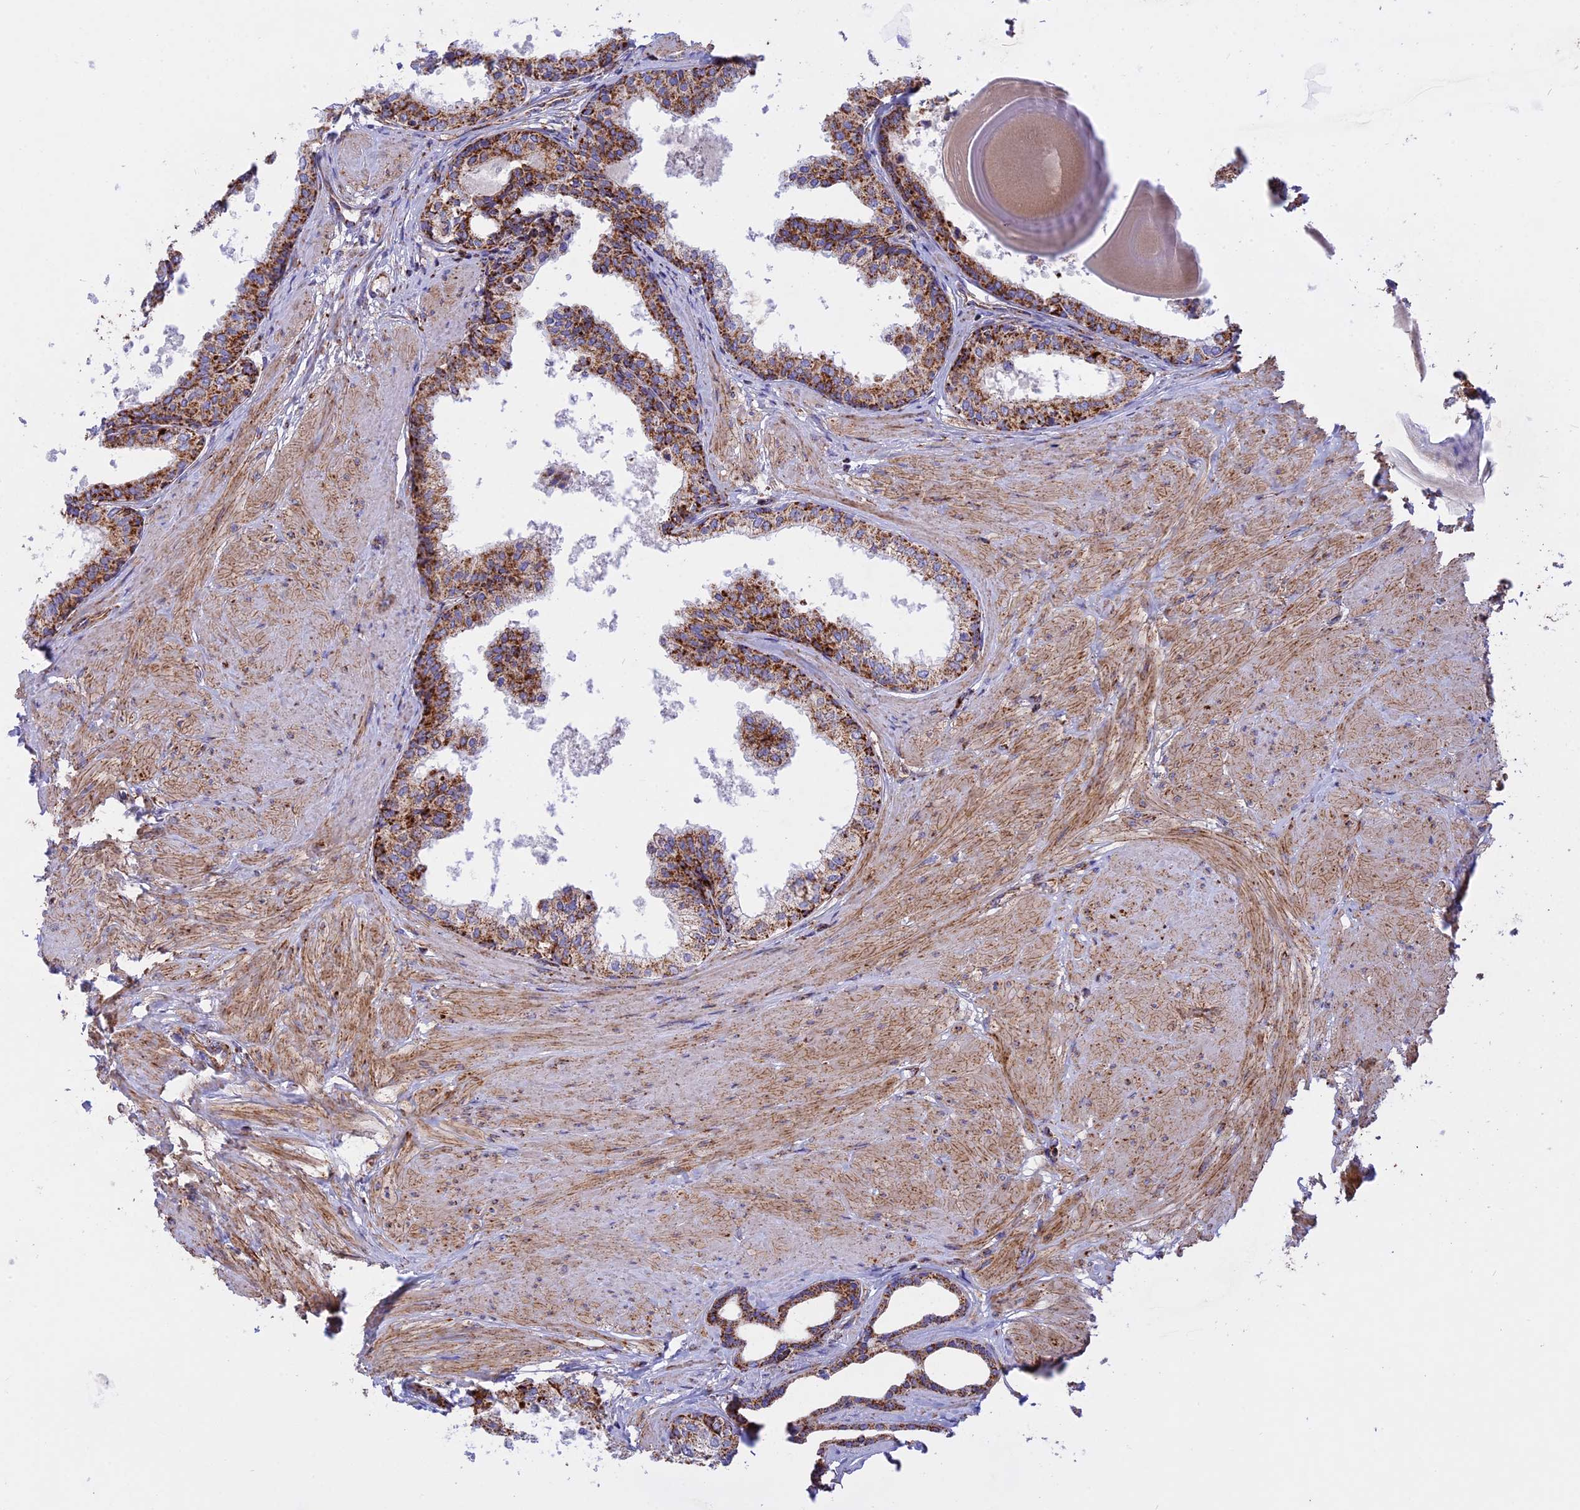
{"staining": {"intensity": "strong", "quantity": ">75%", "location": "cytoplasmic/membranous"}, "tissue": "prostate", "cell_type": "Glandular cells", "image_type": "normal", "snomed": [{"axis": "morphology", "description": "Normal tissue, NOS"}, {"axis": "topography", "description": "Prostate"}], "caption": "The photomicrograph shows immunohistochemical staining of normal prostate. There is strong cytoplasmic/membranous expression is identified in about >75% of glandular cells. Nuclei are stained in blue.", "gene": "UQCRB", "patient": {"sex": "male", "age": 48}}